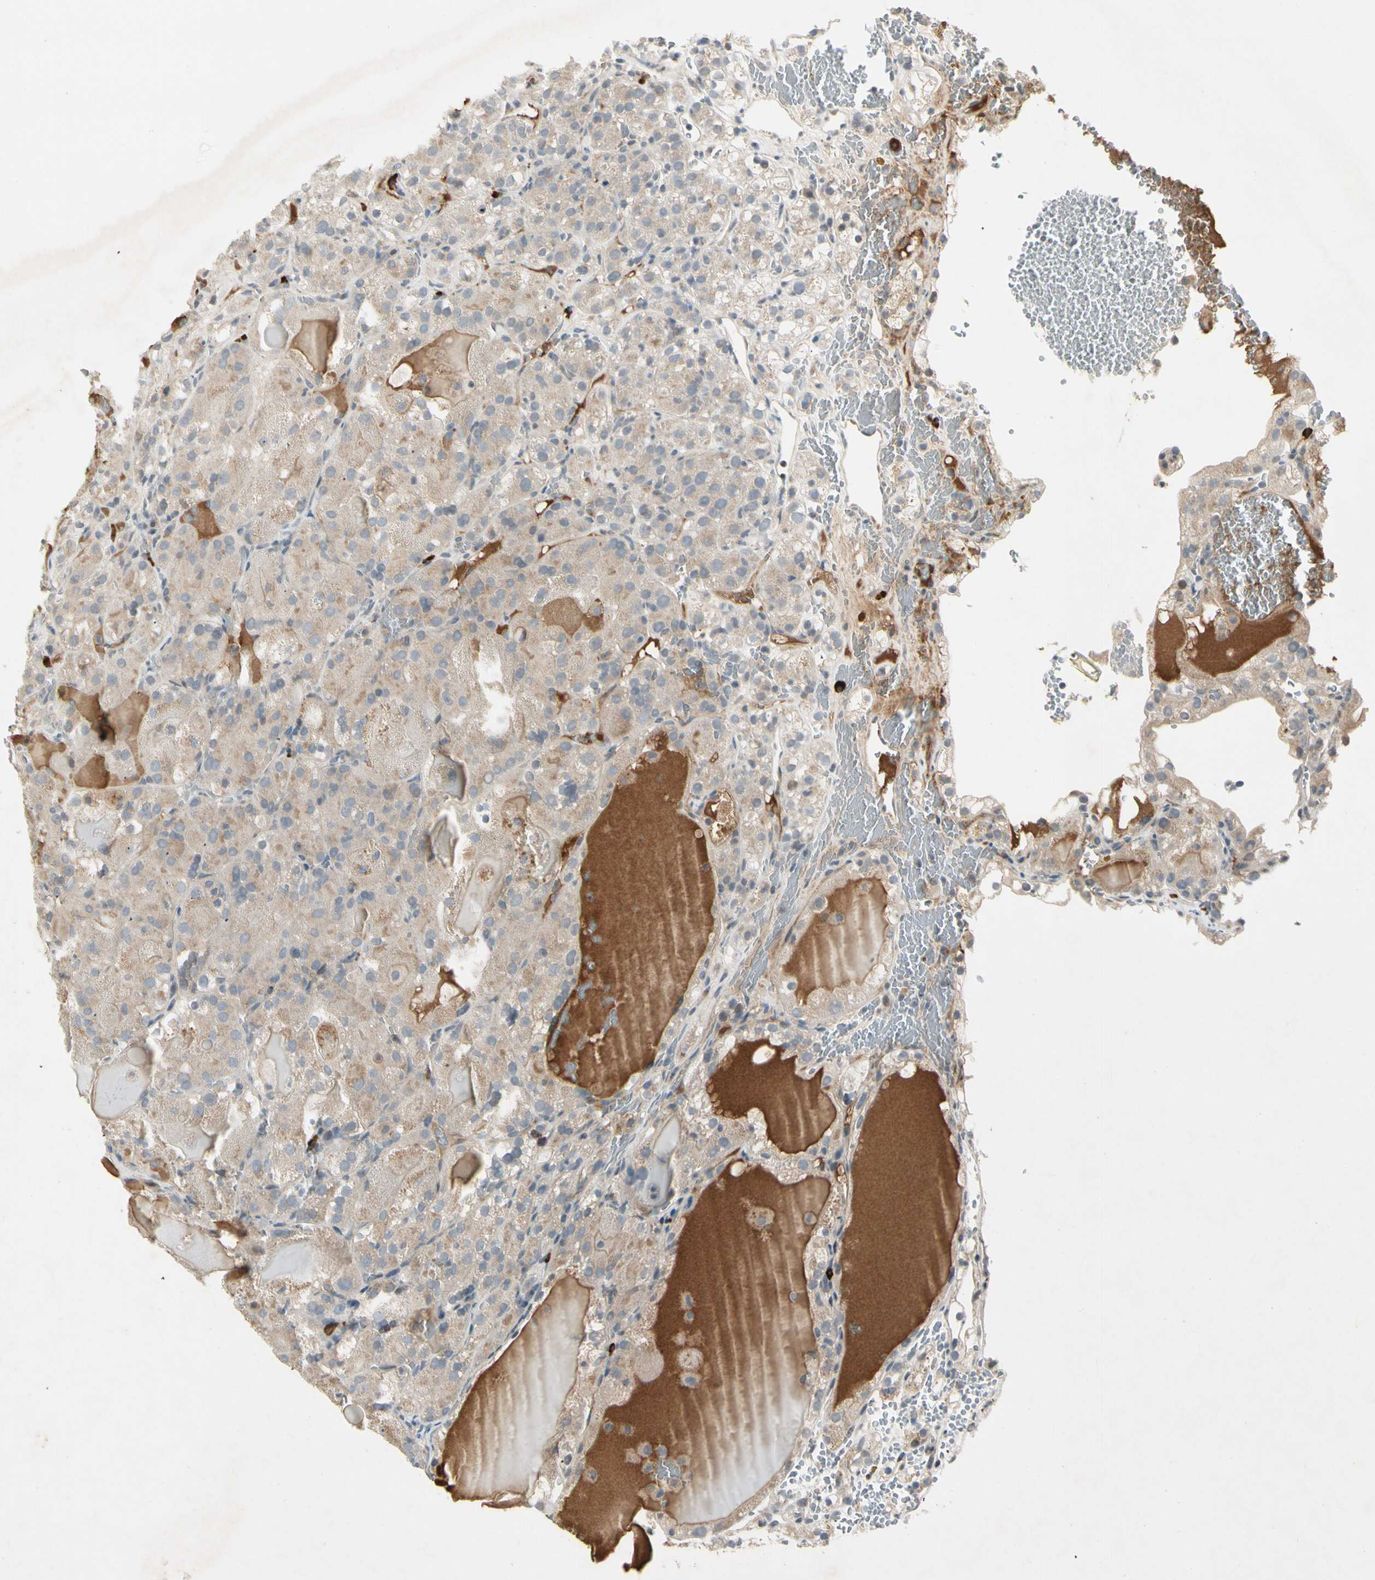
{"staining": {"intensity": "weak", "quantity": "25%-75%", "location": "cytoplasmic/membranous"}, "tissue": "renal cancer", "cell_type": "Tumor cells", "image_type": "cancer", "snomed": [{"axis": "morphology", "description": "Normal tissue, NOS"}, {"axis": "morphology", "description": "Adenocarcinoma, NOS"}, {"axis": "topography", "description": "Kidney"}], "caption": "A brown stain highlights weak cytoplasmic/membranous staining of a protein in renal cancer tumor cells. (Brightfield microscopy of DAB IHC at high magnification).", "gene": "ICAM5", "patient": {"sex": "male", "age": 61}}